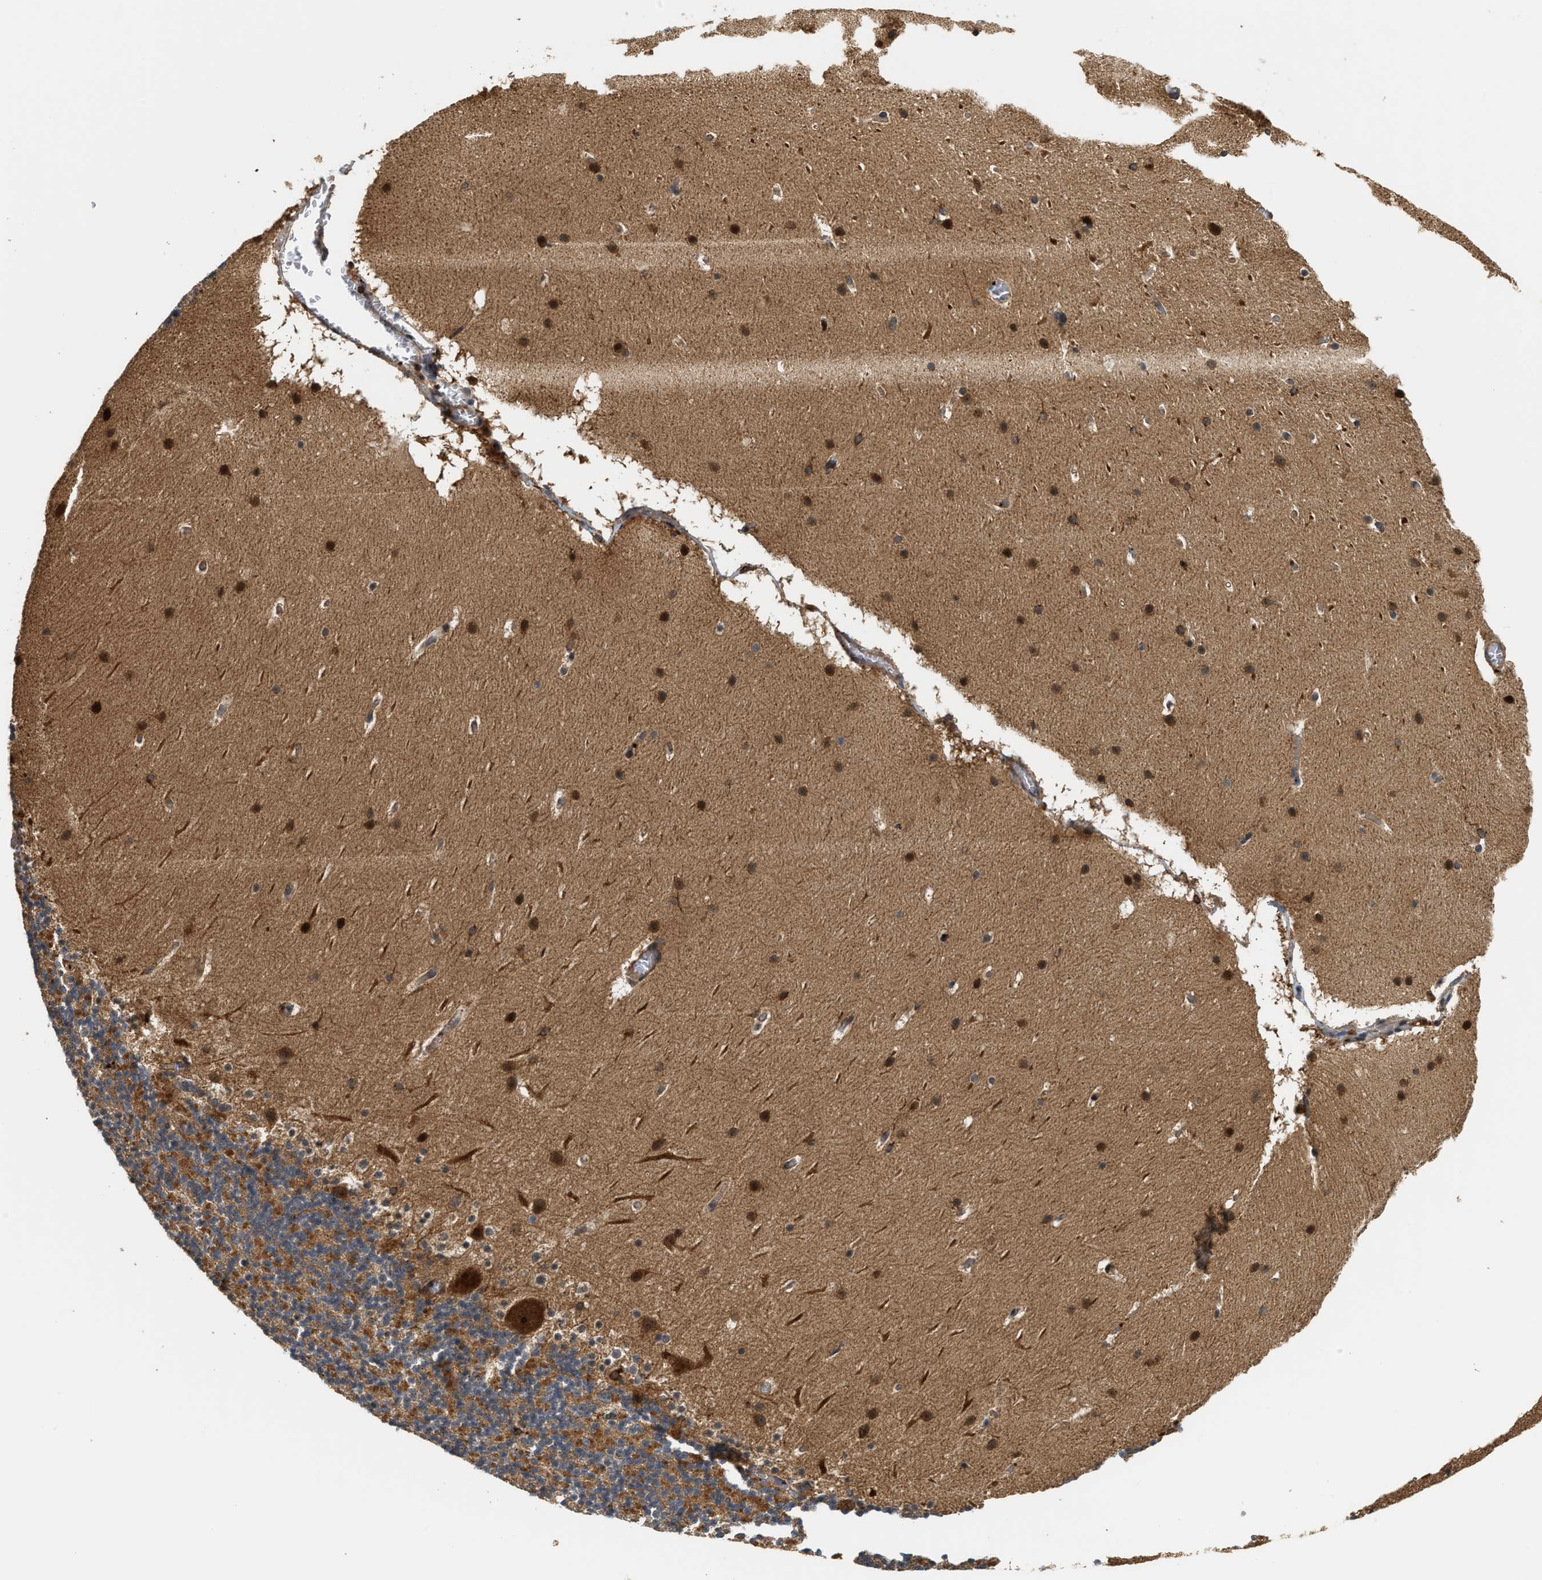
{"staining": {"intensity": "moderate", "quantity": ">75%", "location": "cytoplasmic/membranous"}, "tissue": "cerebellum", "cell_type": "Cells in granular layer", "image_type": "normal", "snomed": [{"axis": "morphology", "description": "Normal tissue, NOS"}, {"axis": "topography", "description": "Cerebellum"}], "caption": "Cerebellum stained with DAB (3,3'-diaminobenzidine) immunohistochemistry reveals medium levels of moderate cytoplasmic/membranous staining in about >75% of cells in granular layer.", "gene": "SNX5", "patient": {"sex": "male", "age": 45}}